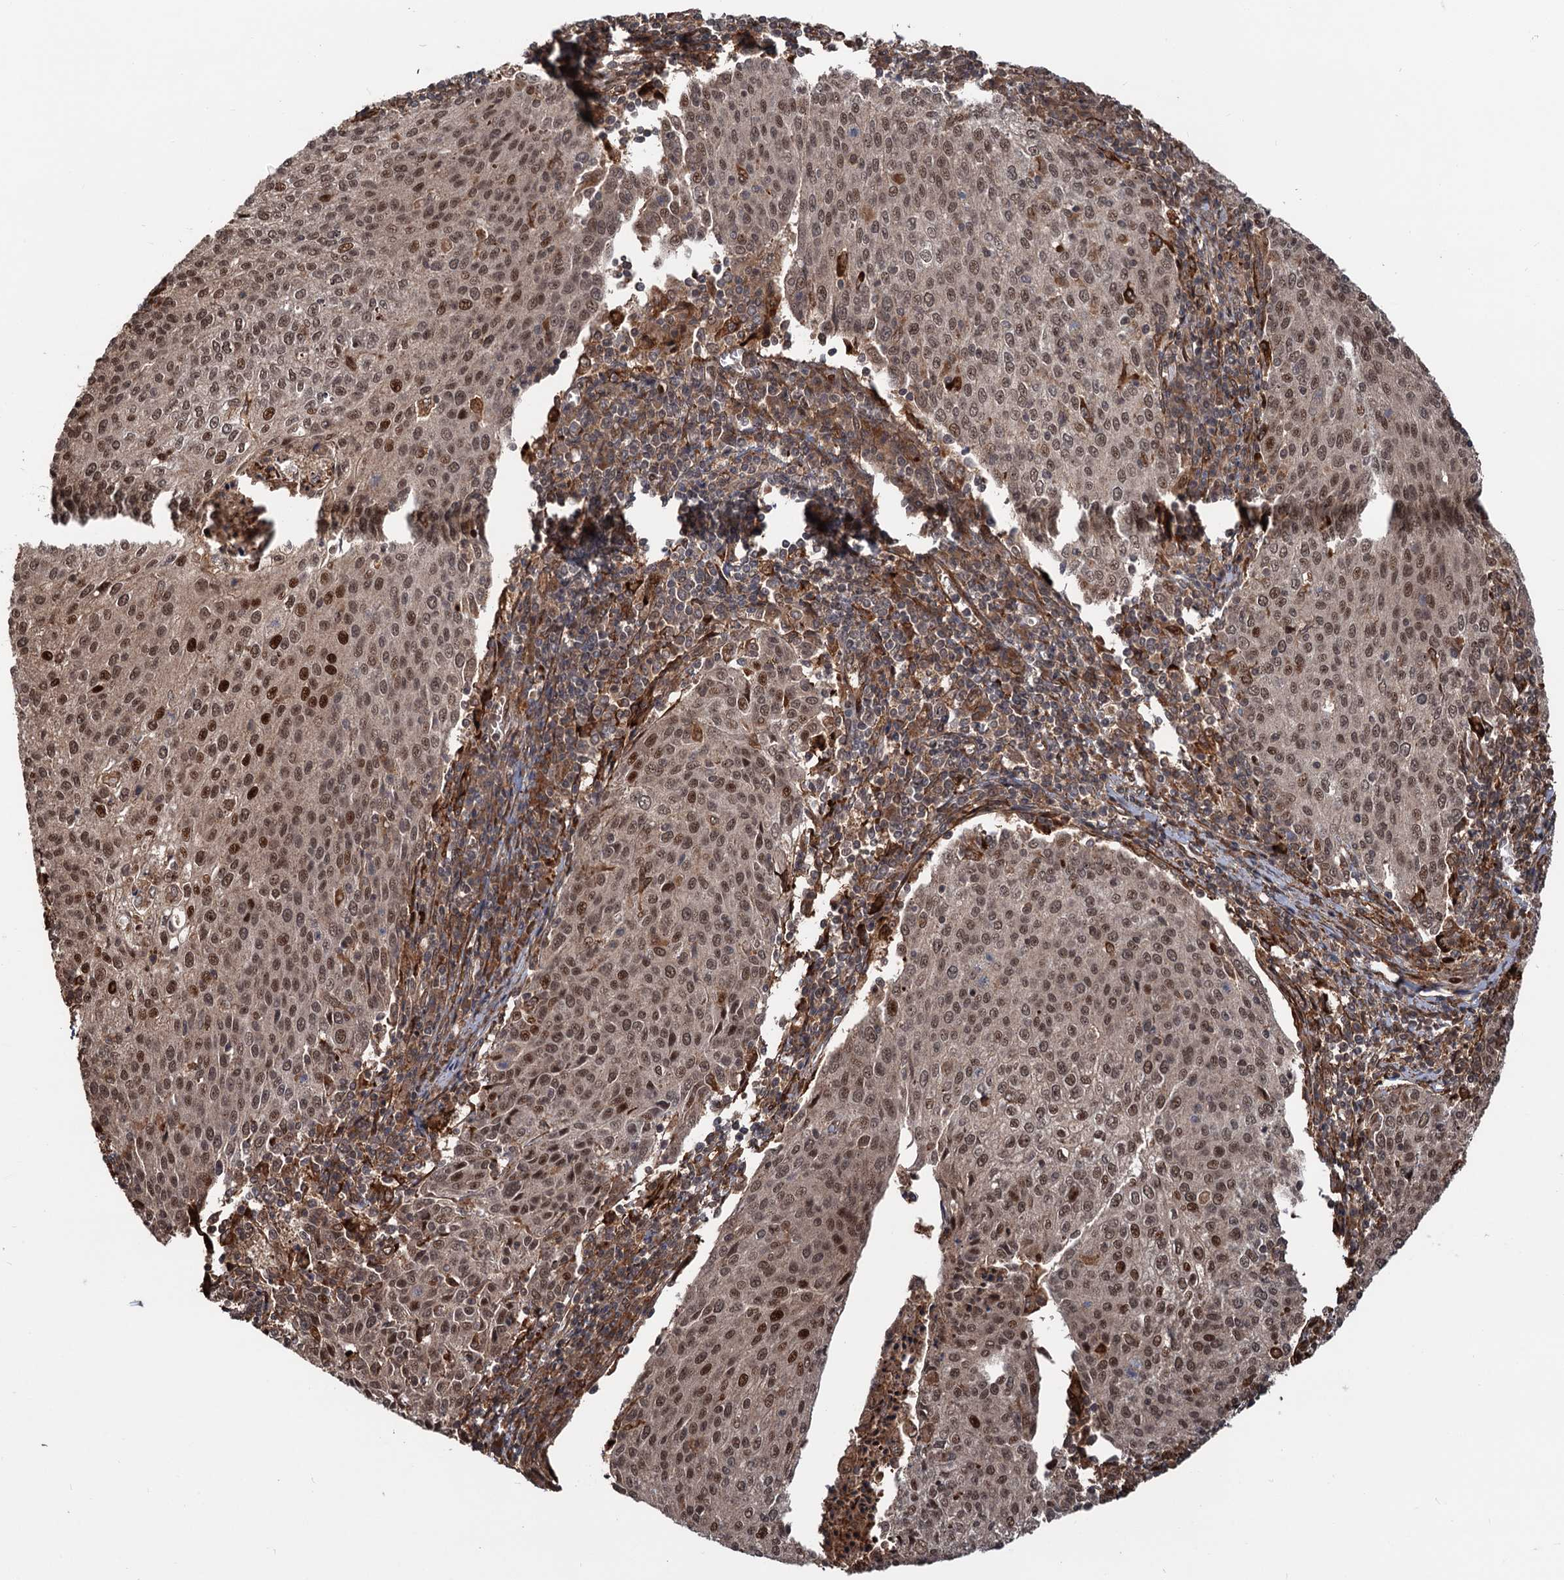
{"staining": {"intensity": "moderate", "quantity": ">75%", "location": "nuclear"}, "tissue": "cervical cancer", "cell_type": "Tumor cells", "image_type": "cancer", "snomed": [{"axis": "morphology", "description": "Squamous cell carcinoma, NOS"}, {"axis": "topography", "description": "Cervix"}], "caption": "Immunohistochemistry of human cervical cancer (squamous cell carcinoma) exhibits medium levels of moderate nuclear positivity in about >75% of tumor cells.", "gene": "SNRNP25", "patient": {"sex": "female", "age": 46}}